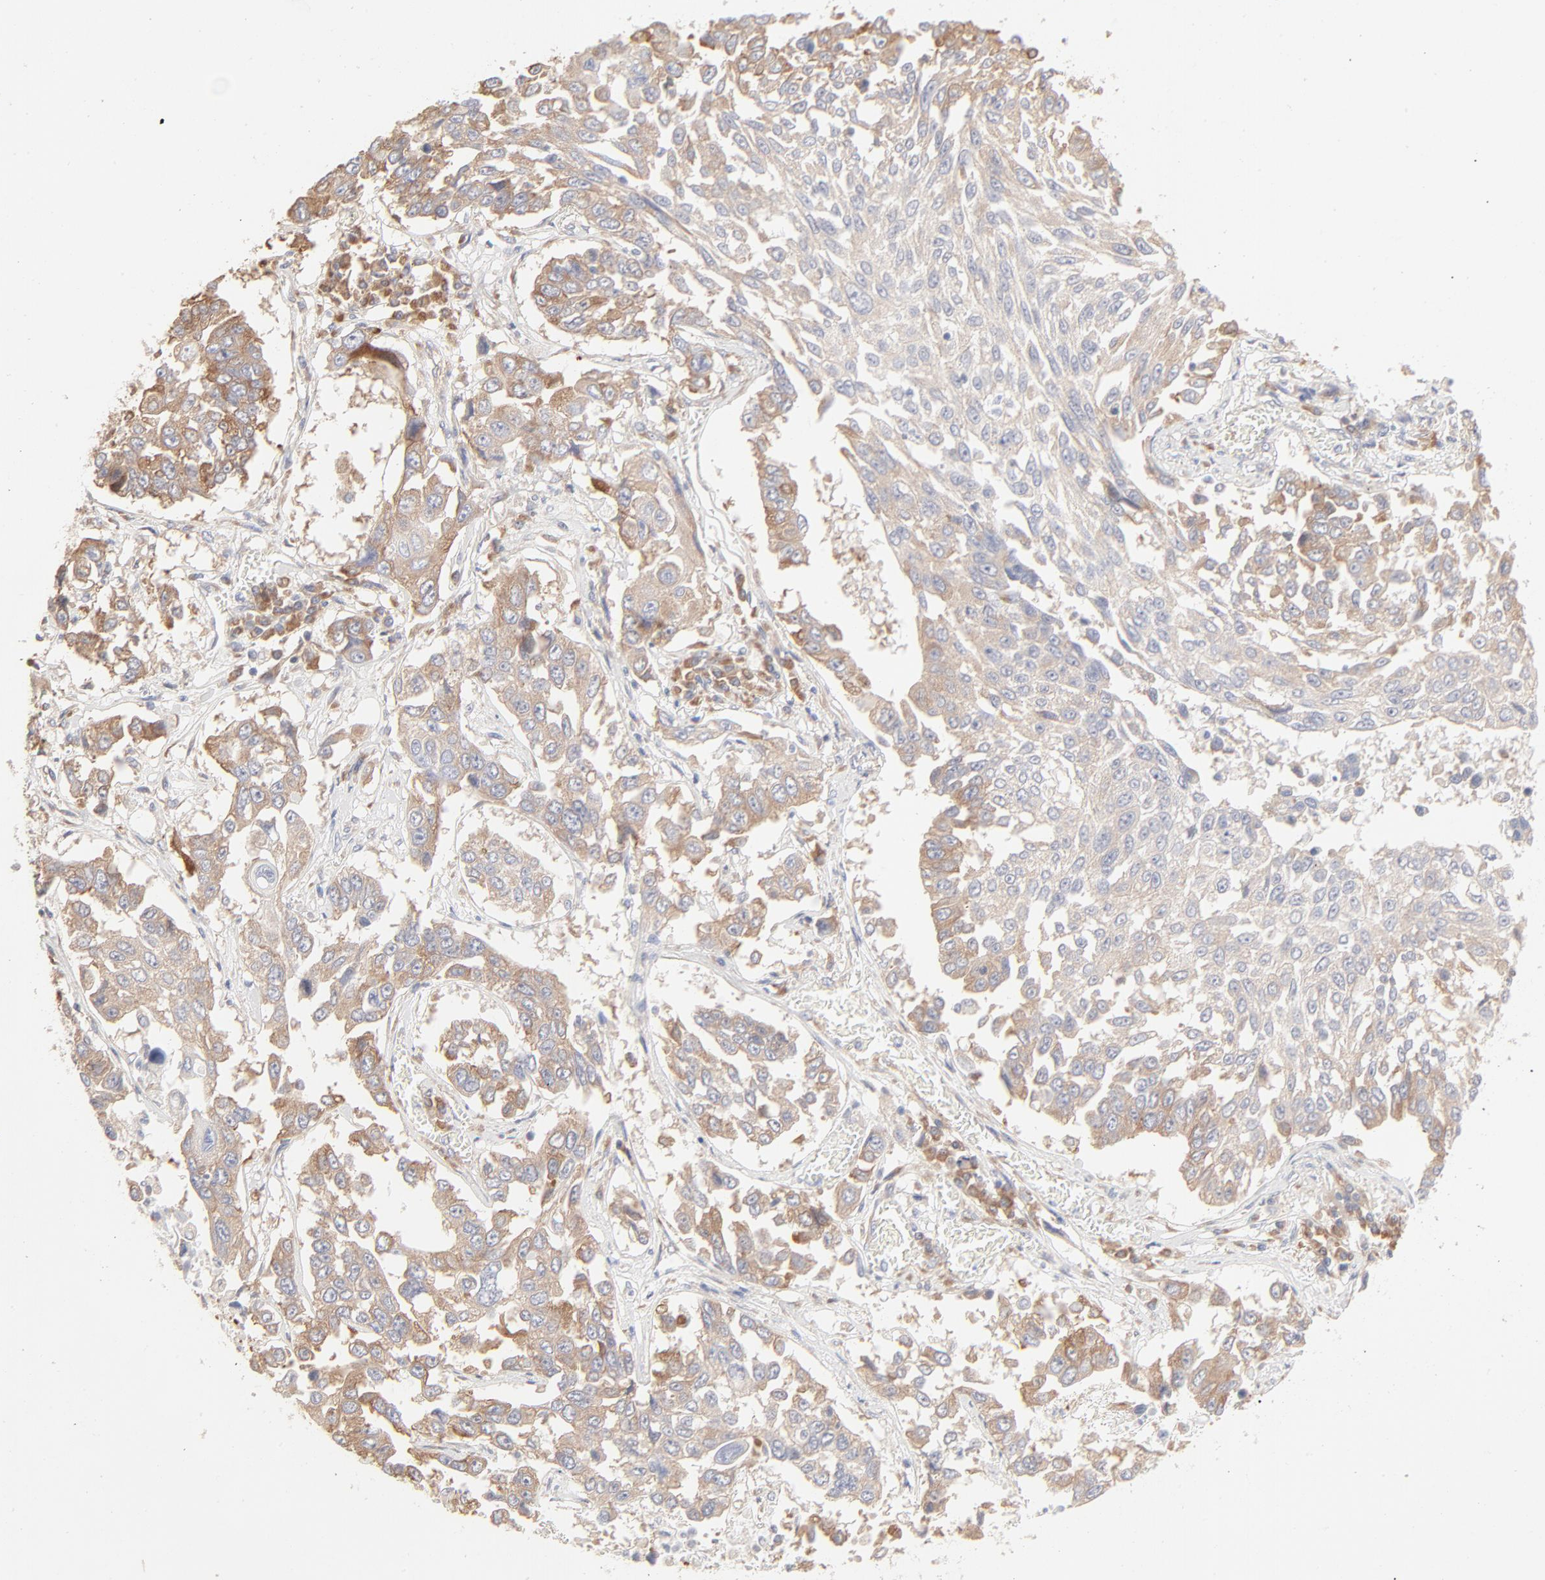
{"staining": {"intensity": "moderate", "quantity": ">75%", "location": "cytoplasmic/membranous"}, "tissue": "lung cancer", "cell_type": "Tumor cells", "image_type": "cancer", "snomed": [{"axis": "morphology", "description": "Squamous cell carcinoma, NOS"}, {"axis": "topography", "description": "Lung"}], "caption": "A medium amount of moderate cytoplasmic/membranous positivity is appreciated in about >75% of tumor cells in lung cancer tissue.", "gene": "RPS21", "patient": {"sex": "male", "age": 71}}